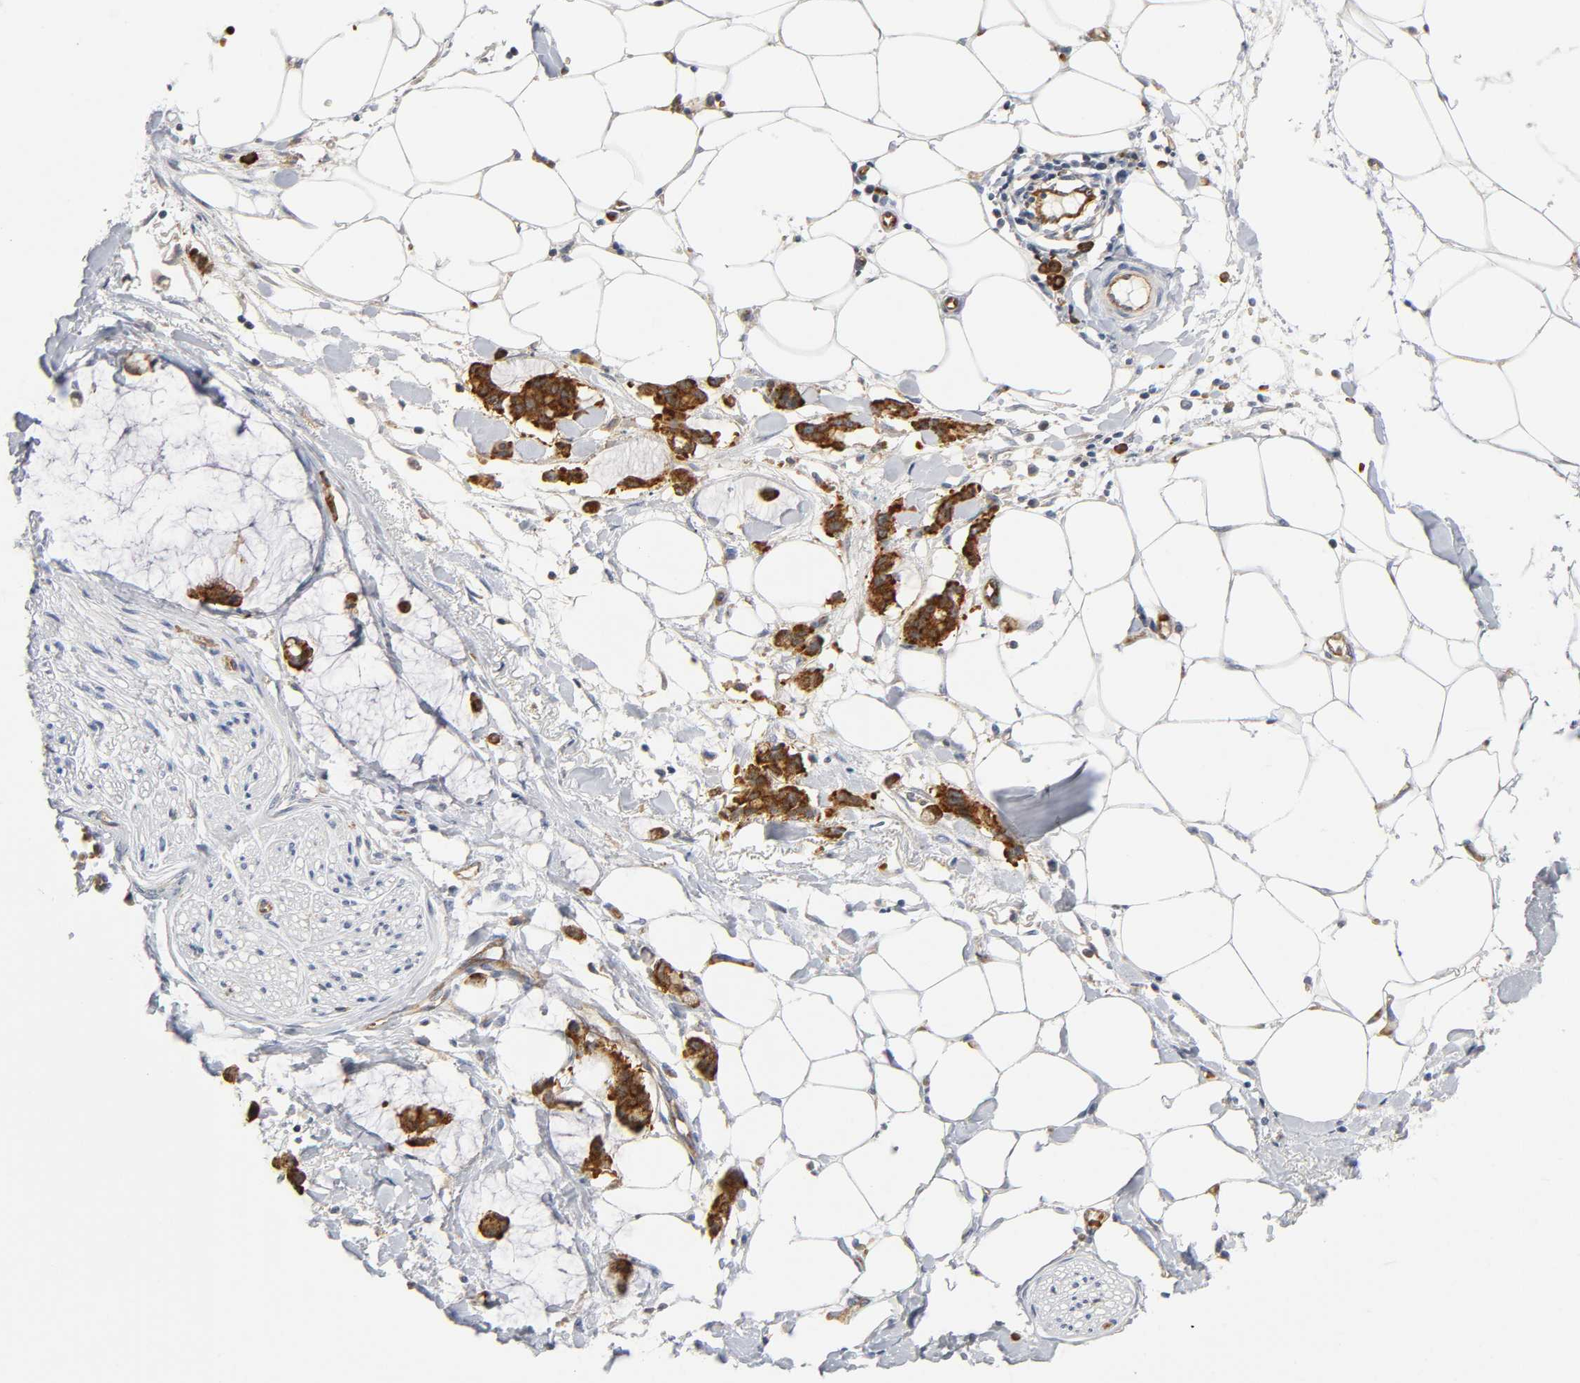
{"staining": {"intensity": "negative", "quantity": "none", "location": "none"}, "tissue": "adipose tissue", "cell_type": "Adipocytes", "image_type": "normal", "snomed": [{"axis": "morphology", "description": "Normal tissue, NOS"}, {"axis": "morphology", "description": "Adenocarcinoma, NOS"}, {"axis": "topography", "description": "Colon"}, {"axis": "topography", "description": "Peripheral nerve tissue"}], "caption": "This micrograph is of benign adipose tissue stained with immunohistochemistry to label a protein in brown with the nuclei are counter-stained blue. There is no expression in adipocytes. (Brightfield microscopy of DAB (3,3'-diaminobenzidine) immunohistochemistry at high magnification).", "gene": "CD2AP", "patient": {"sex": "male", "age": 14}}